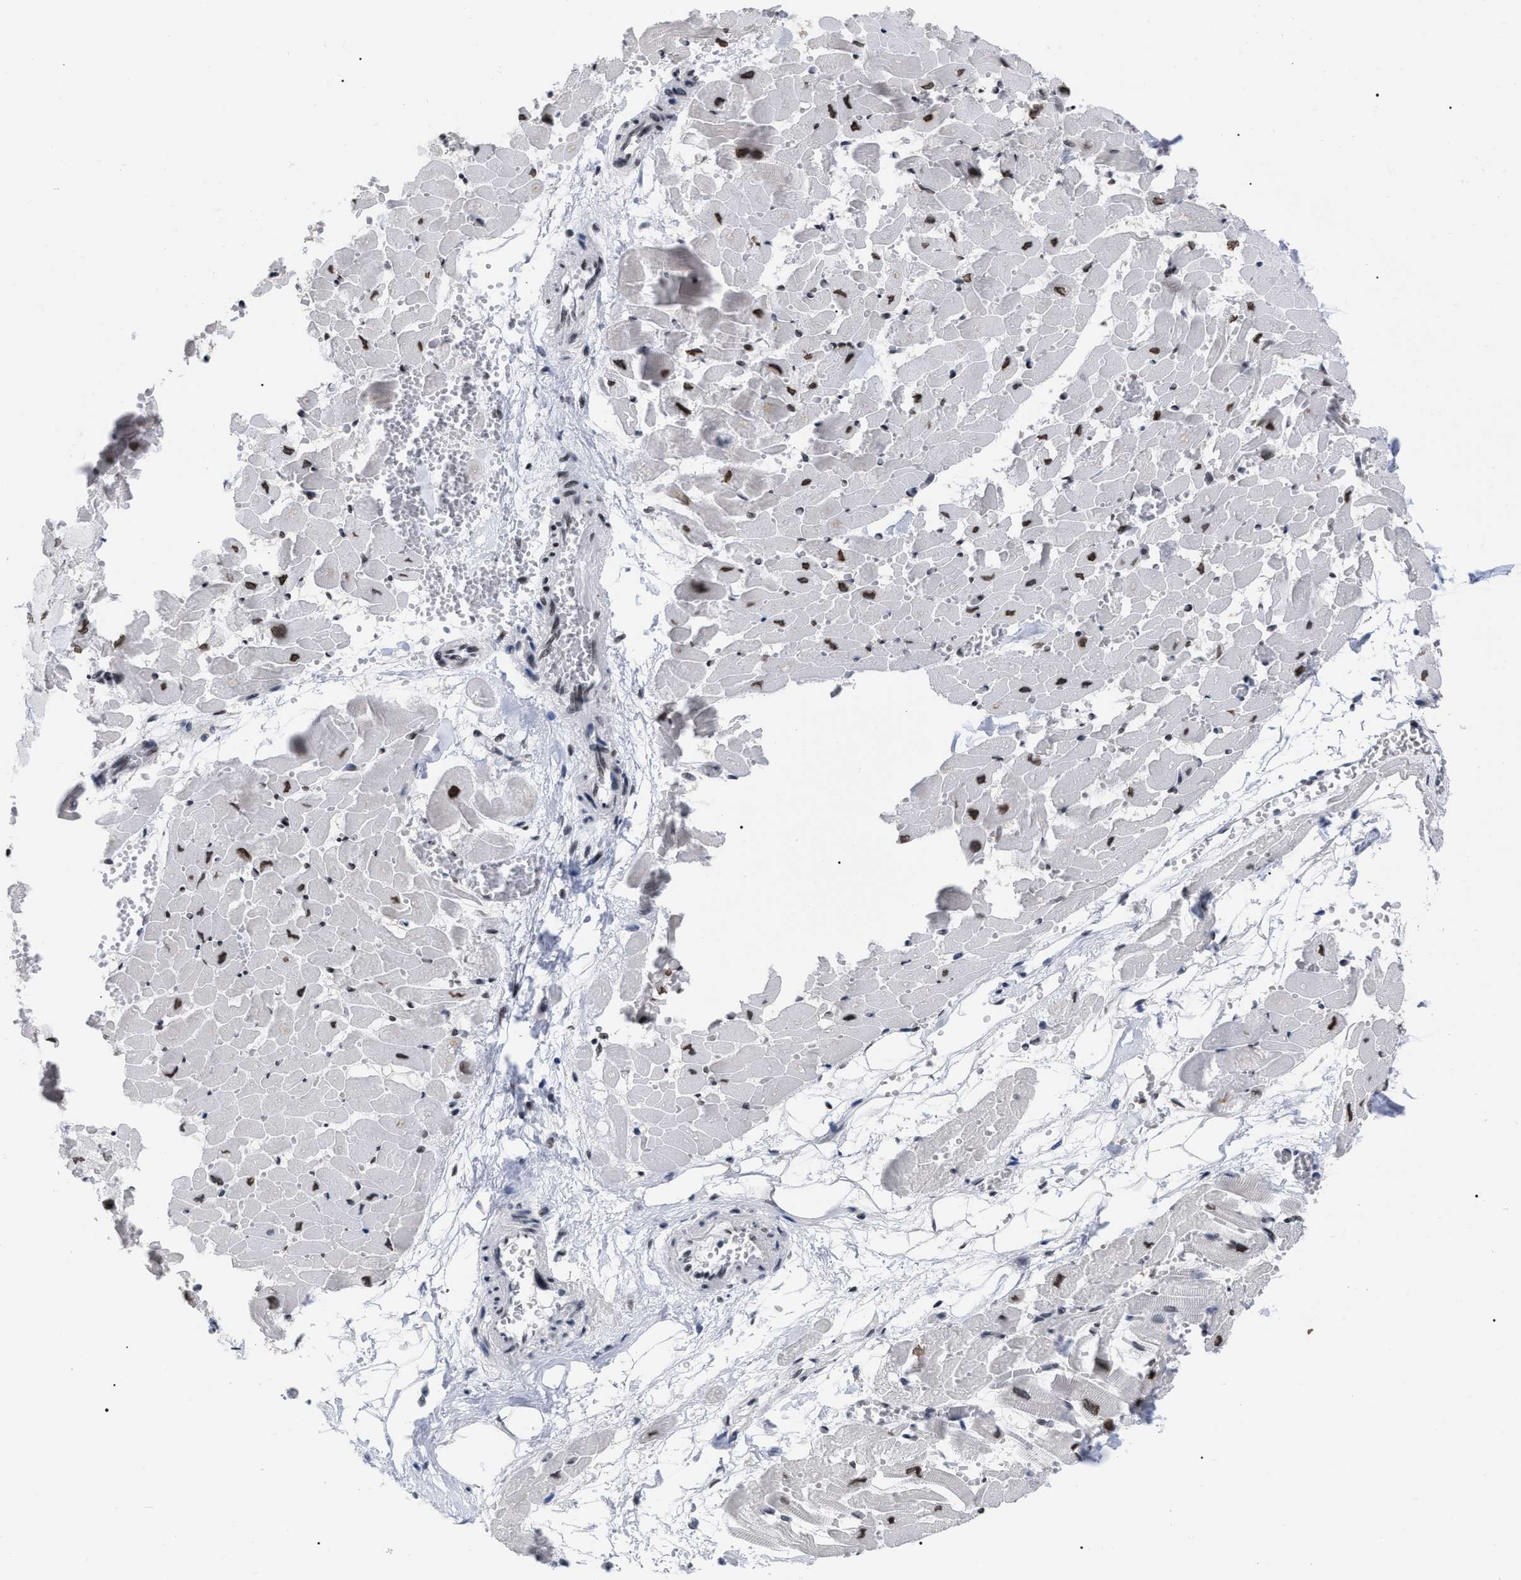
{"staining": {"intensity": "moderate", "quantity": ">75%", "location": "cytoplasmic/membranous,nuclear"}, "tissue": "heart muscle", "cell_type": "Cardiomyocytes", "image_type": "normal", "snomed": [{"axis": "morphology", "description": "Normal tissue, NOS"}, {"axis": "topography", "description": "Heart"}], "caption": "Moderate cytoplasmic/membranous,nuclear expression for a protein is seen in about >75% of cardiomyocytes of normal heart muscle using immunohistochemistry.", "gene": "TPR", "patient": {"sex": "female", "age": 19}}